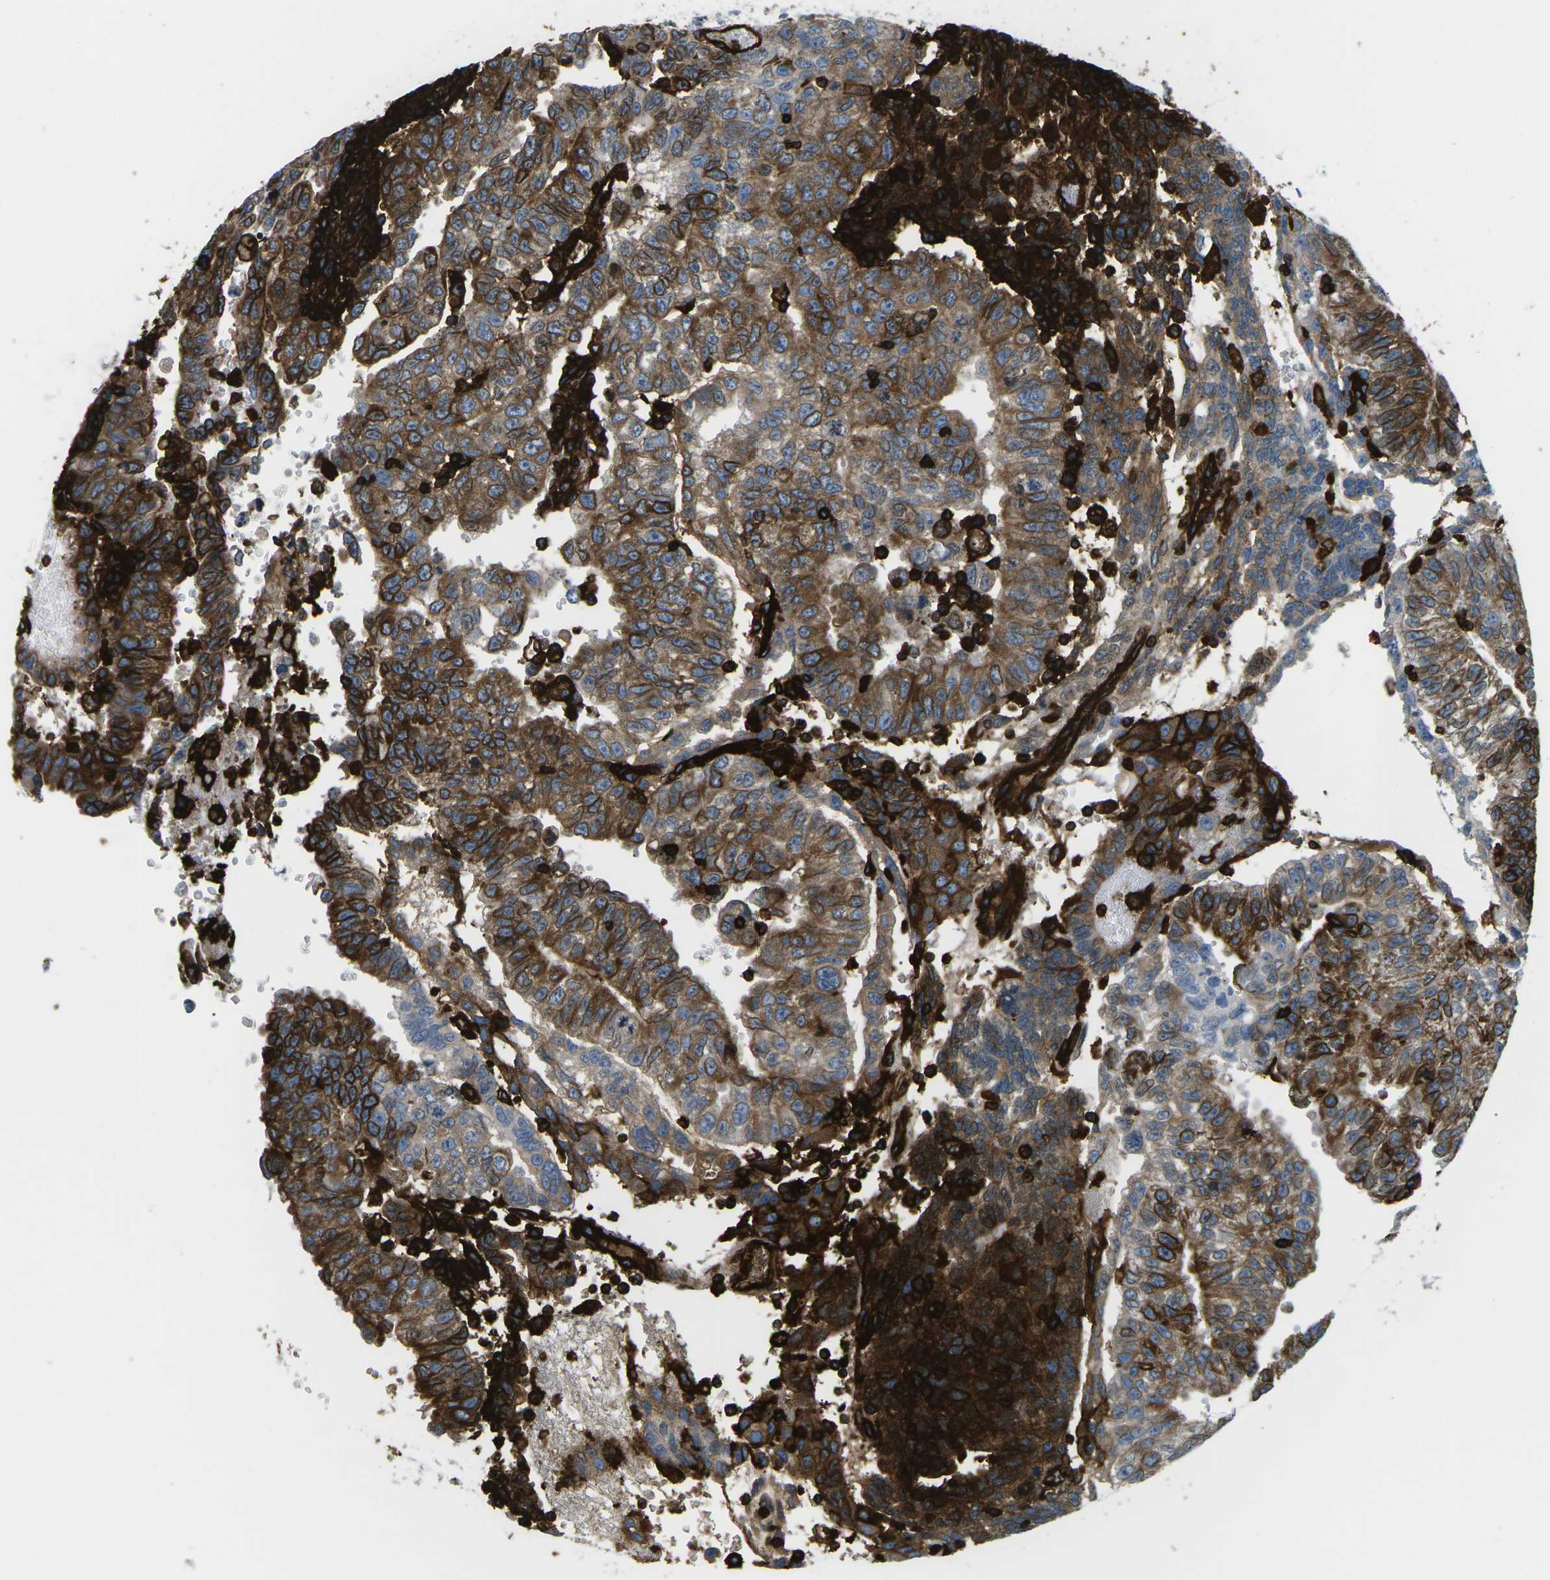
{"staining": {"intensity": "moderate", "quantity": ">75%", "location": "cytoplasmic/membranous"}, "tissue": "testis cancer", "cell_type": "Tumor cells", "image_type": "cancer", "snomed": [{"axis": "morphology", "description": "Seminoma, NOS"}, {"axis": "morphology", "description": "Carcinoma, Embryonal, NOS"}, {"axis": "topography", "description": "Testis"}], "caption": "Protein staining exhibits moderate cytoplasmic/membranous staining in about >75% of tumor cells in testis cancer.", "gene": "HLA-B", "patient": {"sex": "male", "age": 52}}